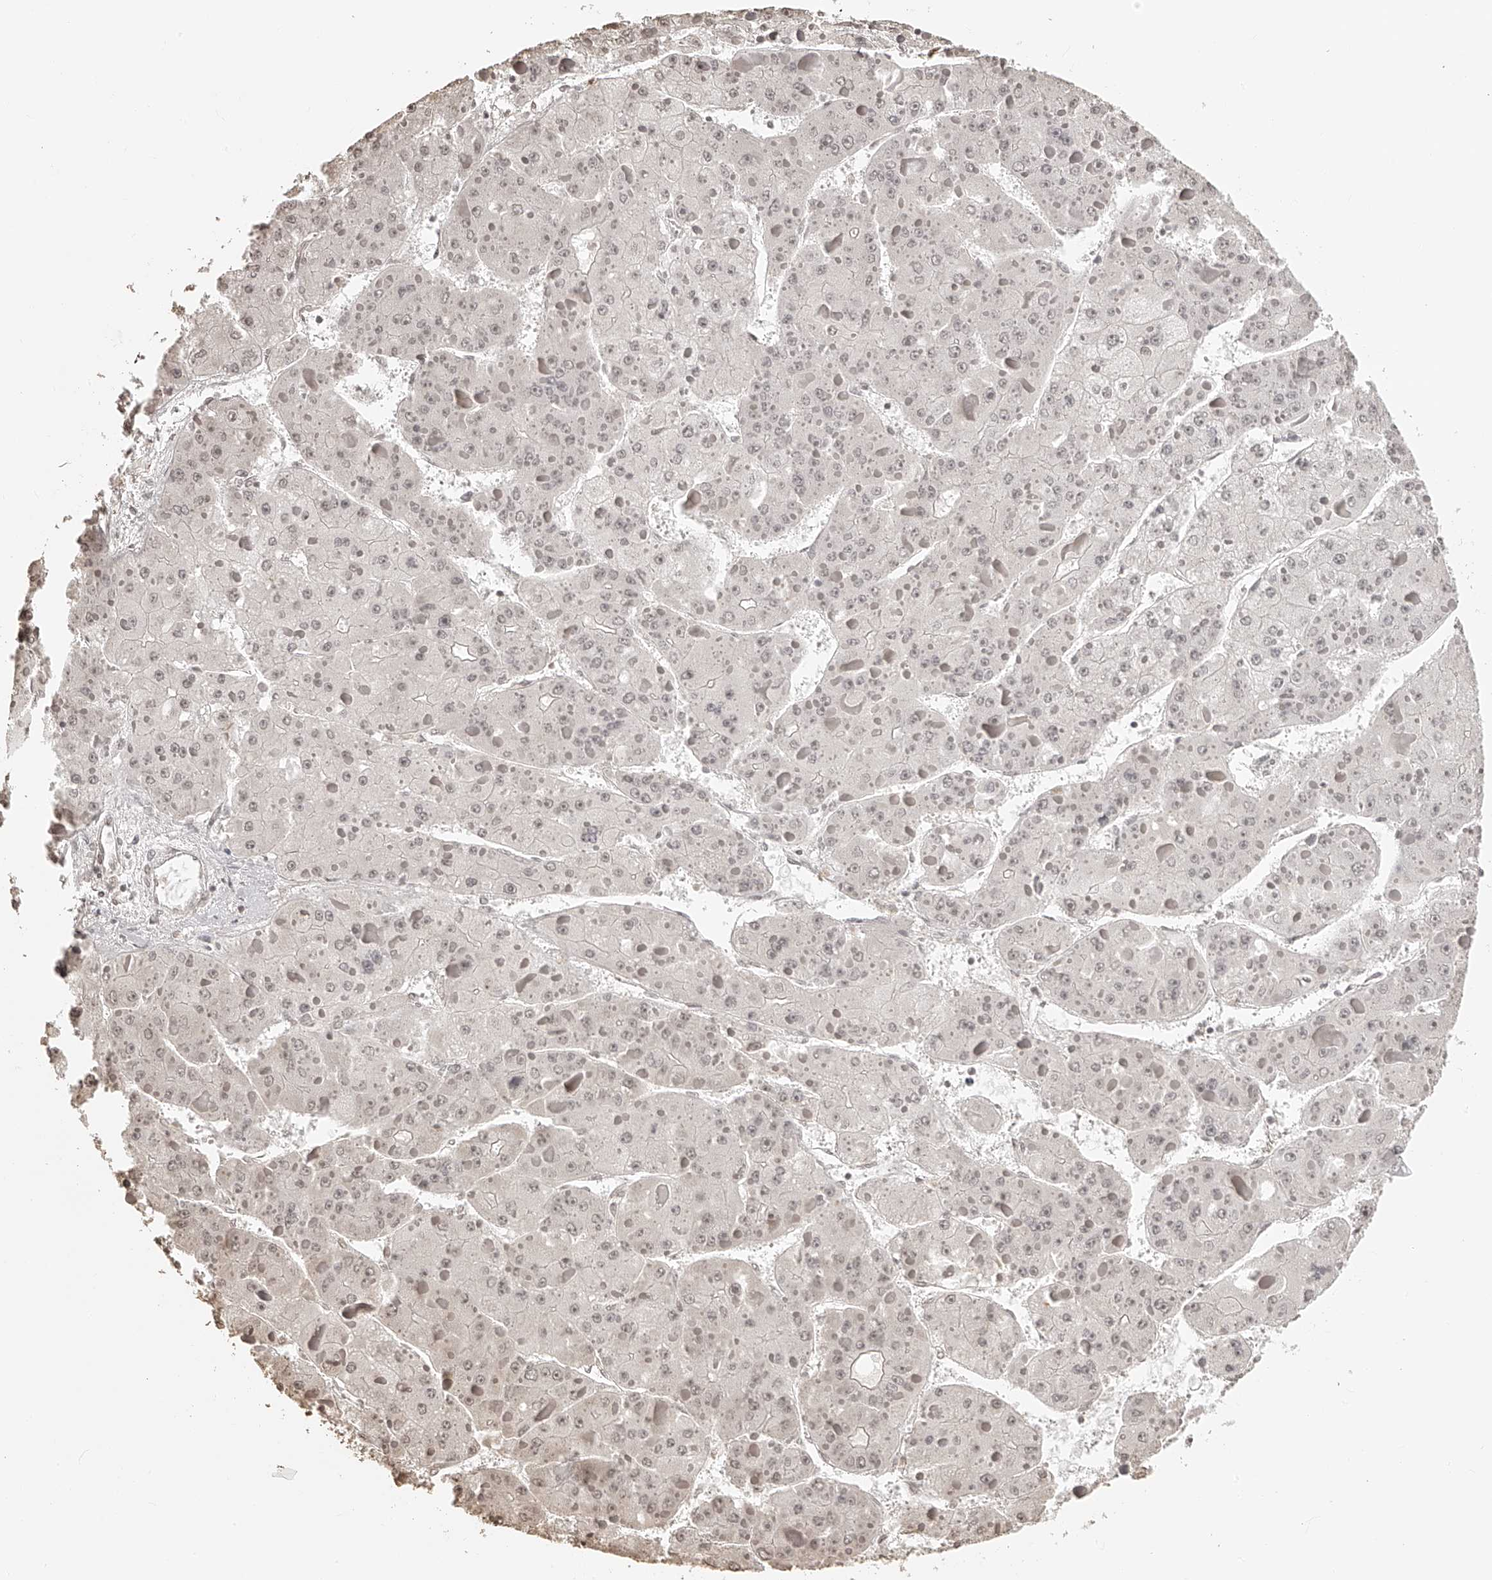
{"staining": {"intensity": "weak", "quantity": "25%-75%", "location": "nuclear"}, "tissue": "liver cancer", "cell_type": "Tumor cells", "image_type": "cancer", "snomed": [{"axis": "morphology", "description": "Carcinoma, Hepatocellular, NOS"}, {"axis": "topography", "description": "Liver"}], "caption": "Protein expression analysis of liver hepatocellular carcinoma displays weak nuclear staining in about 25%-75% of tumor cells. The staining was performed using DAB to visualize the protein expression in brown, while the nuclei were stained in blue with hematoxylin (Magnification: 20x).", "gene": "ZNF503", "patient": {"sex": "female", "age": 73}}